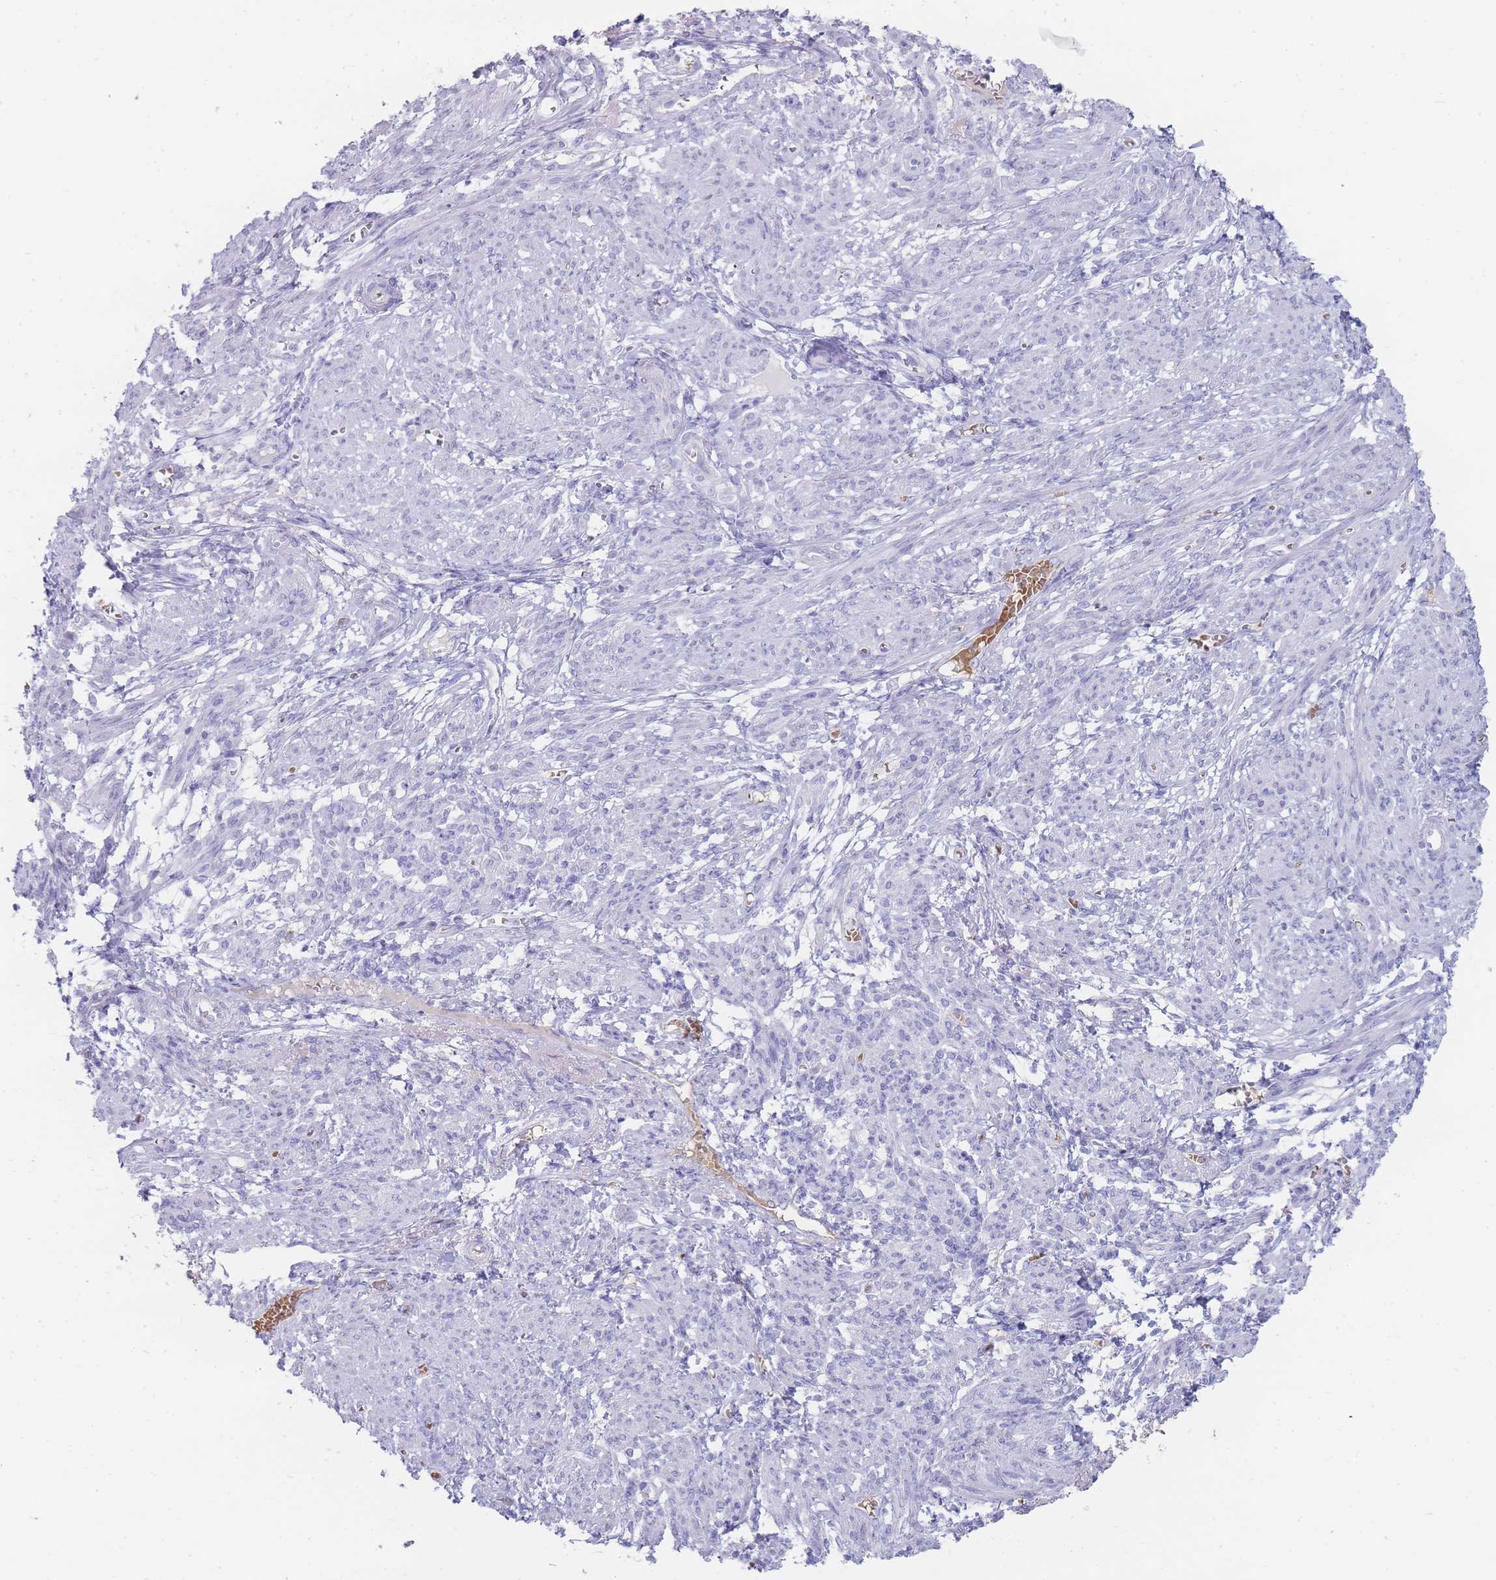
{"staining": {"intensity": "negative", "quantity": "none", "location": "none"}, "tissue": "smooth muscle", "cell_type": "Smooth muscle cells", "image_type": "normal", "snomed": [{"axis": "morphology", "description": "Normal tissue, NOS"}, {"axis": "topography", "description": "Smooth muscle"}], "caption": "This is a image of IHC staining of normal smooth muscle, which shows no staining in smooth muscle cells. The staining was performed using DAB to visualize the protein expression in brown, while the nuclei were stained in blue with hematoxylin (Magnification: 20x).", "gene": "ENSG00000284931", "patient": {"sex": "female", "age": 39}}